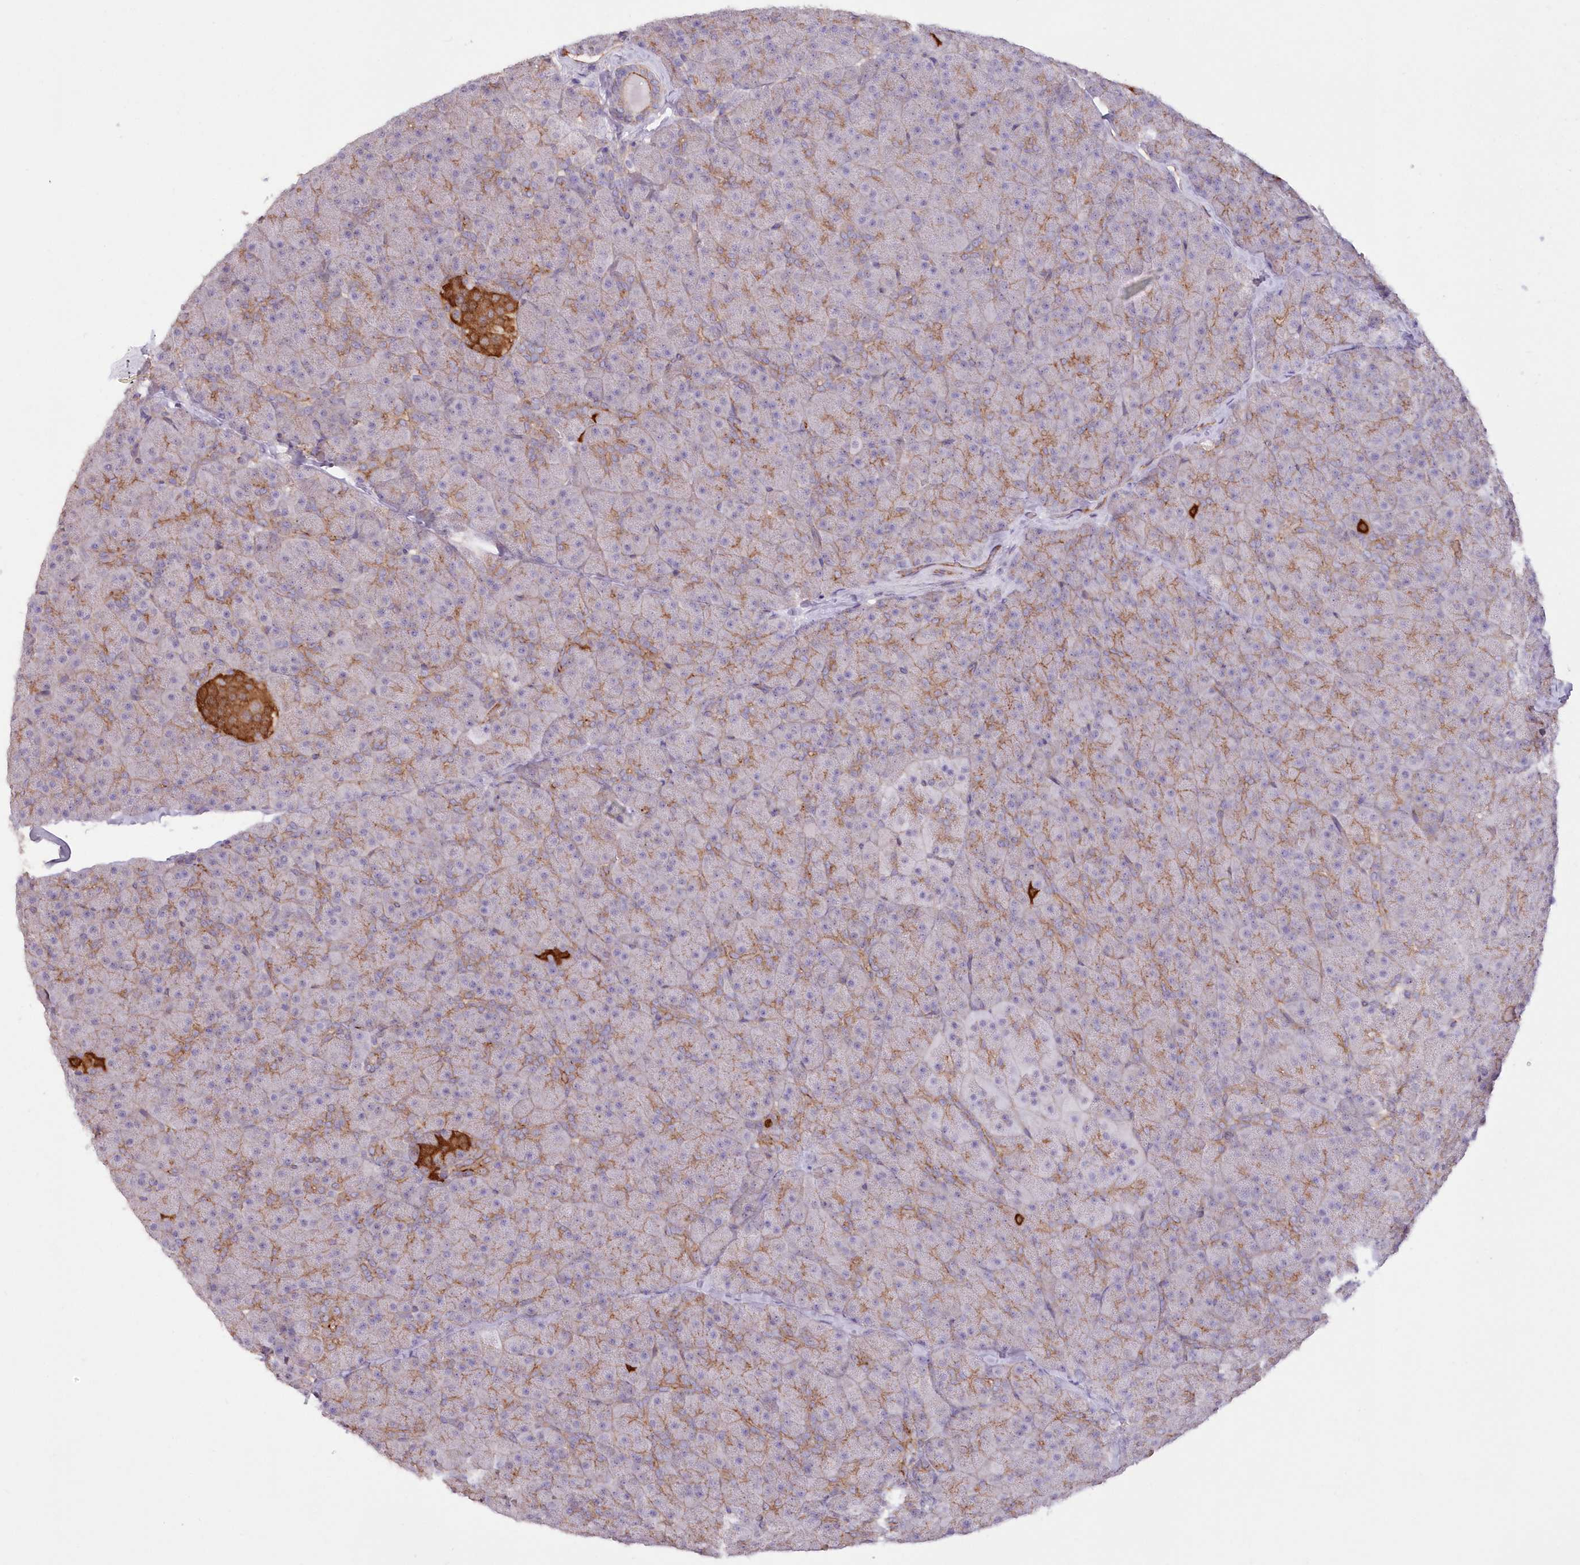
{"staining": {"intensity": "moderate", "quantity": "25%-75%", "location": "cytoplasmic/membranous"}, "tissue": "pancreas", "cell_type": "Exocrine glandular cells", "image_type": "normal", "snomed": [{"axis": "morphology", "description": "Normal tissue, NOS"}, {"axis": "topography", "description": "Pancreas"}], "caption": "This micrograph reveals immunohistochemistry staining of unremarkable pancreas, with medium moderate cytoplasmic/membranous positivity in about 25%-75% of exocrine glandular cells.", "gene": "RAB11FIP5", "patient": {"sex": "male", "age": 36}}